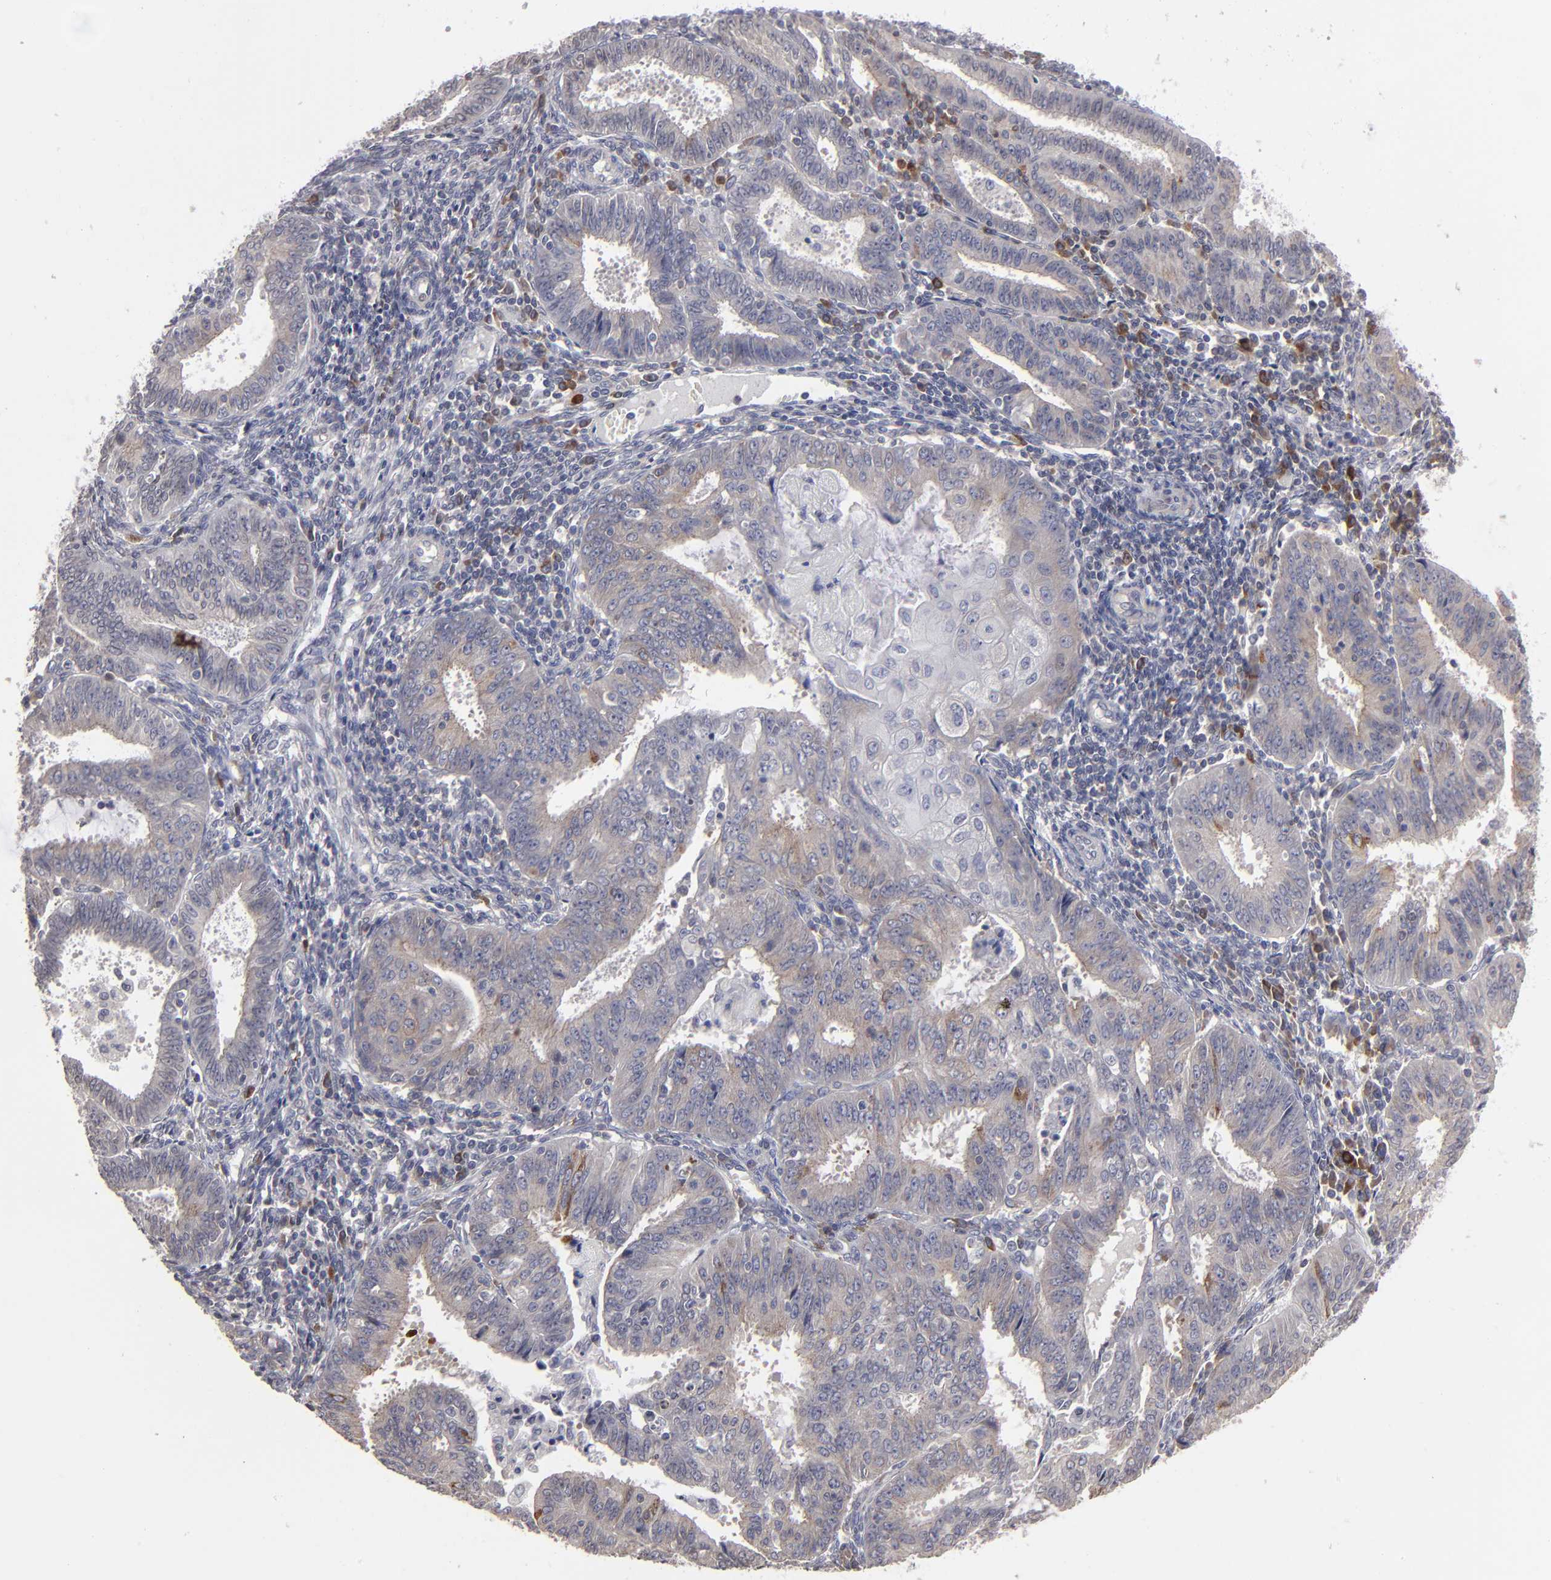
{"staining": {"intensity": "weak", "quantity": ">75%", "location": "cytoplasmic/membranous"}, "tissue": "endometrial cancer", "cell_type": "Tumor cells", "image_type": "cancer", "snomed": [{"axis": "morphology", "description": "Adenocarcinoma, NOS"}, {"axis": "topography", "description": "Endometrium"}], "caption": "Endometrial cancer (adenocarcinoma) stained with DAB (3,3'-diaminobenzidine) IHC displays low levels of weak cytoplasmic/membranous expression in approximately >75% of tumor cells.", "gene": "CEP97", "patient": {"sex": "female", "age": 42}}